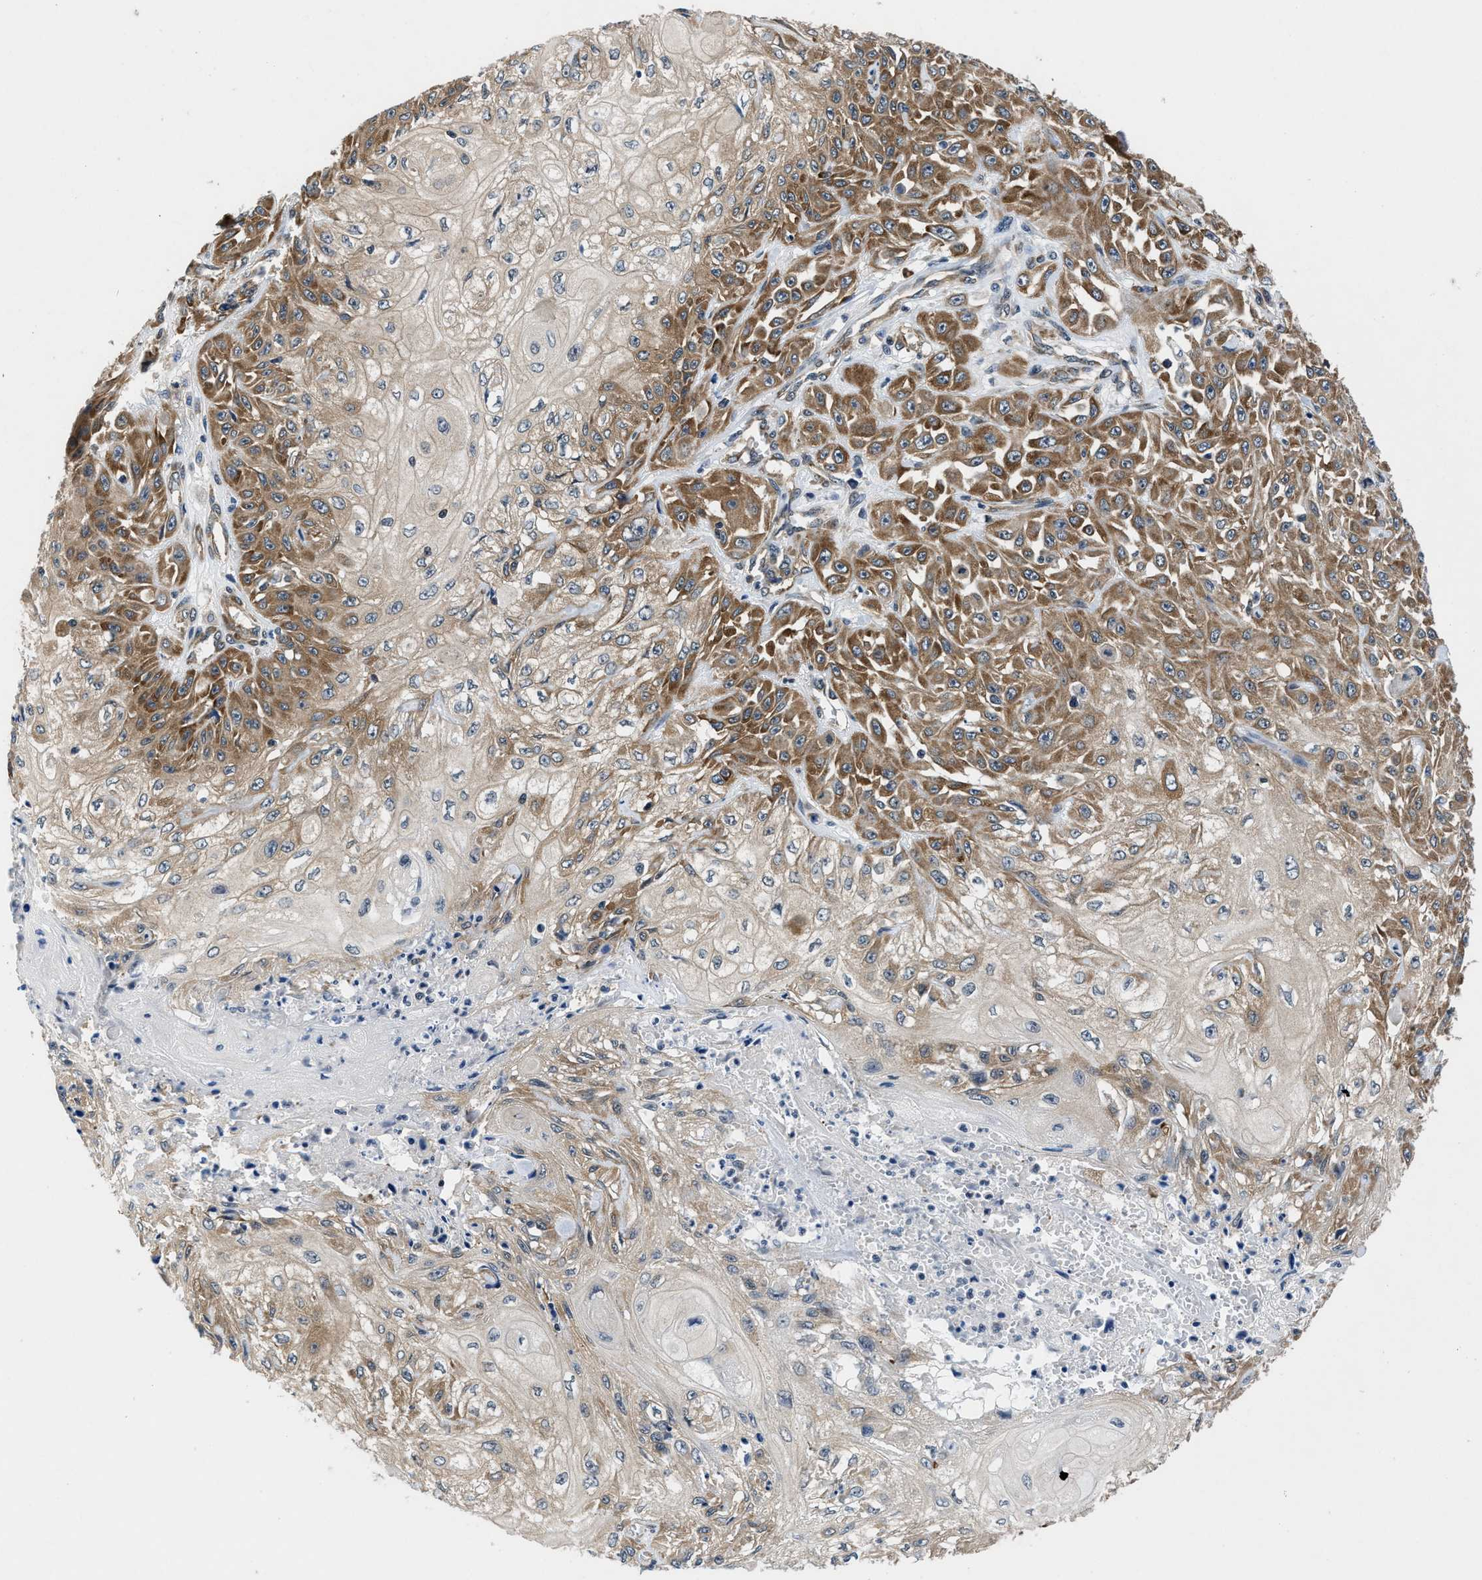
{"staining": {"intensity": "moderate", "quantity": "25%-75%", "location": "cytoplasmic/membranous"}, "tissue": "skin cancer", "cell_type": "Tumor cells", "image_type": "cancer", "snomed": [{"axis": "morphology", "description": "Squamous cell carcinoma, NOS"}, {"axis": "morphology", "description": "Squamous cell carcinoma, metastatic, NOS"}, {"axis": "topography", "description": "Skin"}, {"axis": "topography", "description": "Lymph node"}], "caption": "Protein expression analysis of skin metastatic squamous cell carcinoma demonstrates moderate cytoplasmic/membranous staining in about 25%-75% of tumor cells.", "gene": "PA2G4", "patient": {"sex": "male", "age": 75}}